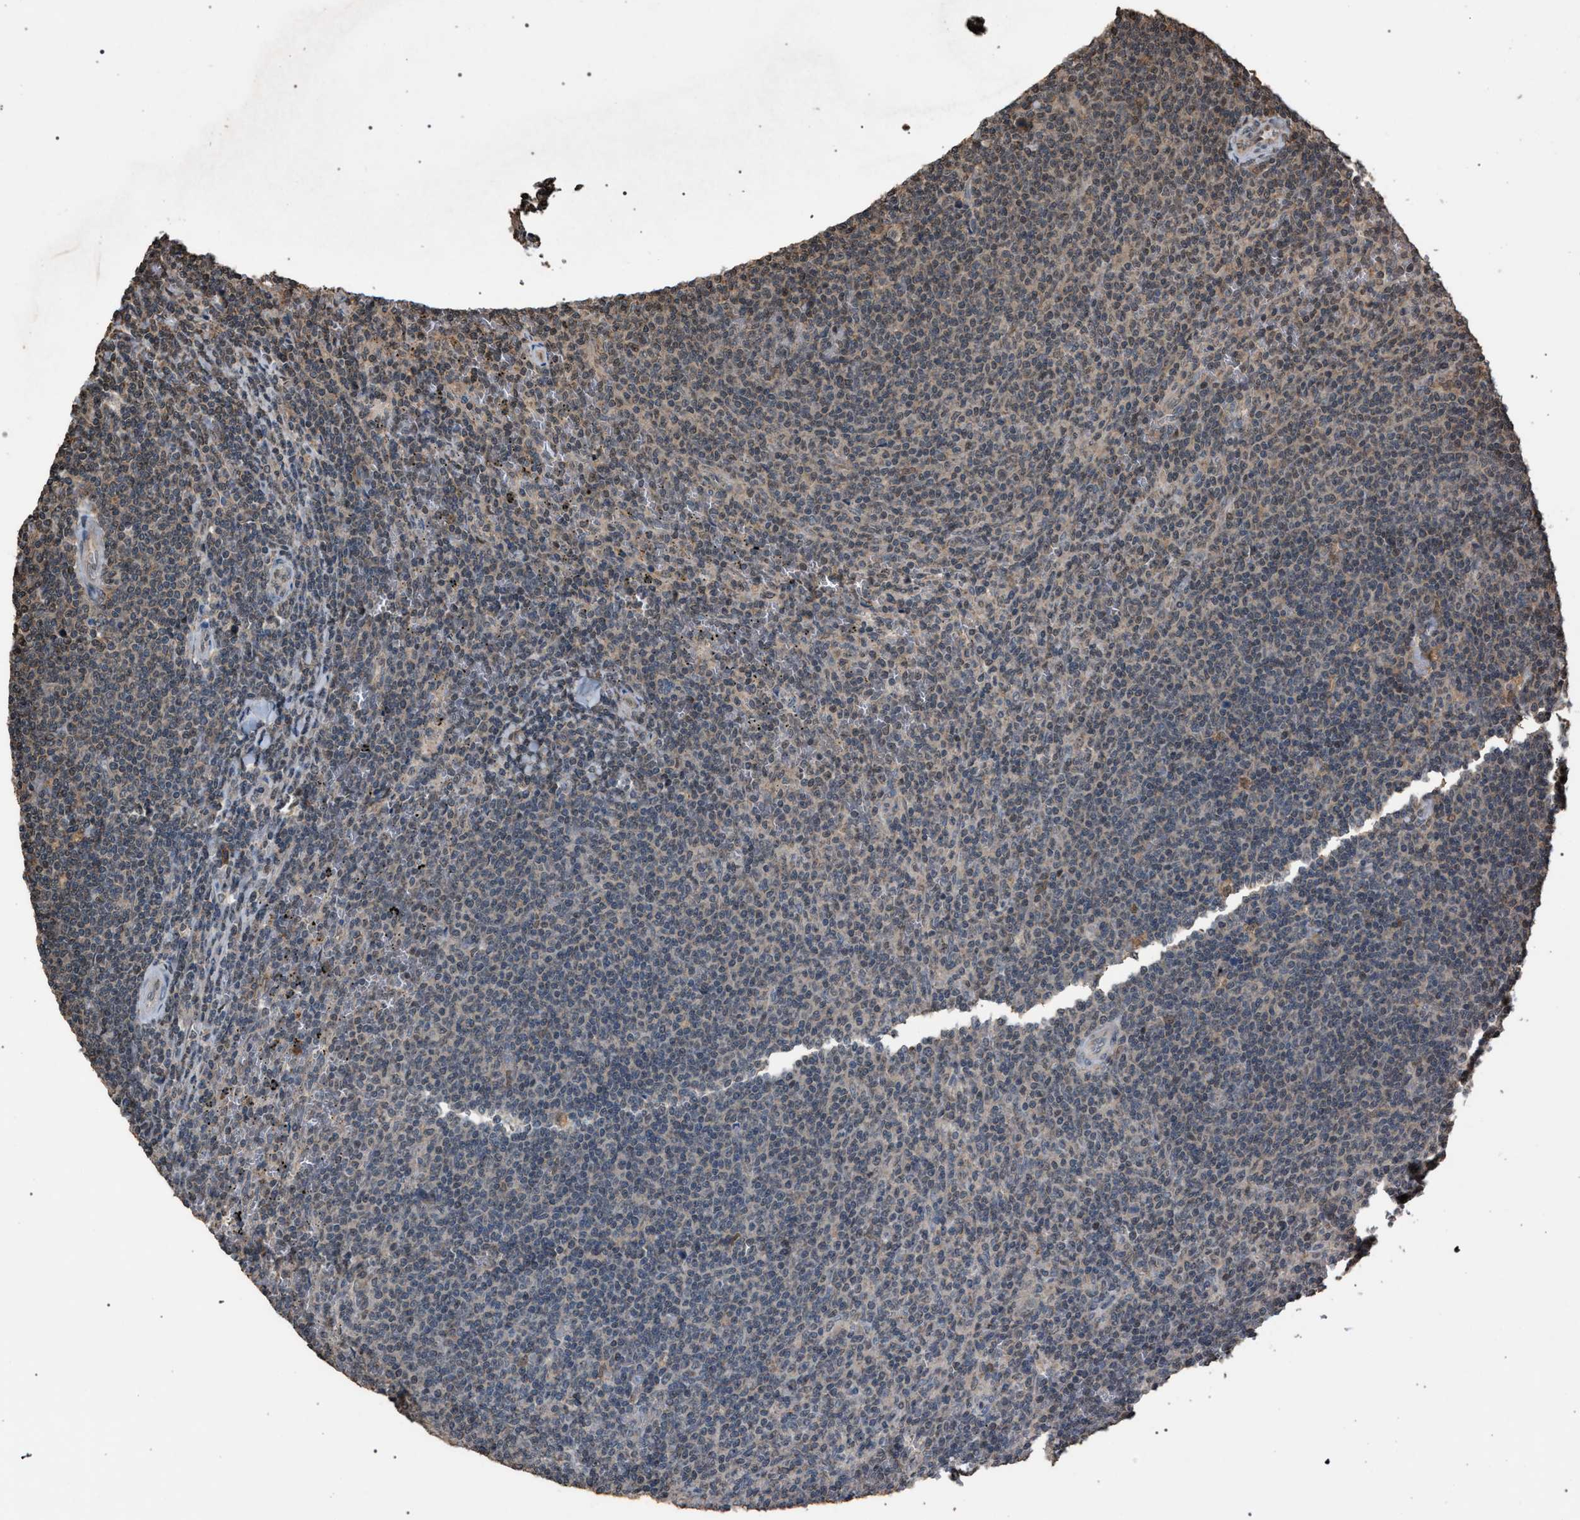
{"staining": {"intensity": "weak", "quantity": "<25%", "location": "cytoplasmic/membranous"}, "tissue": "lymphoma", "cell_type": "Tumor cells", "image_type": "cancer", "snomed": [{"axis": "morphology", "description": "Malignant lymphoma, non-Hodgkin's type, Low grade"}, {"axis": "topography", "description": "Spleen"}], "caption": "IHC histopathology image of human malignant lymphoma, non-Hodgkin's type (low-grade) stained for a protein (brown), which reveals no expression in tumor cells.", "gene": "NAA35", "patient": {"sex": "female", "age": 50}}